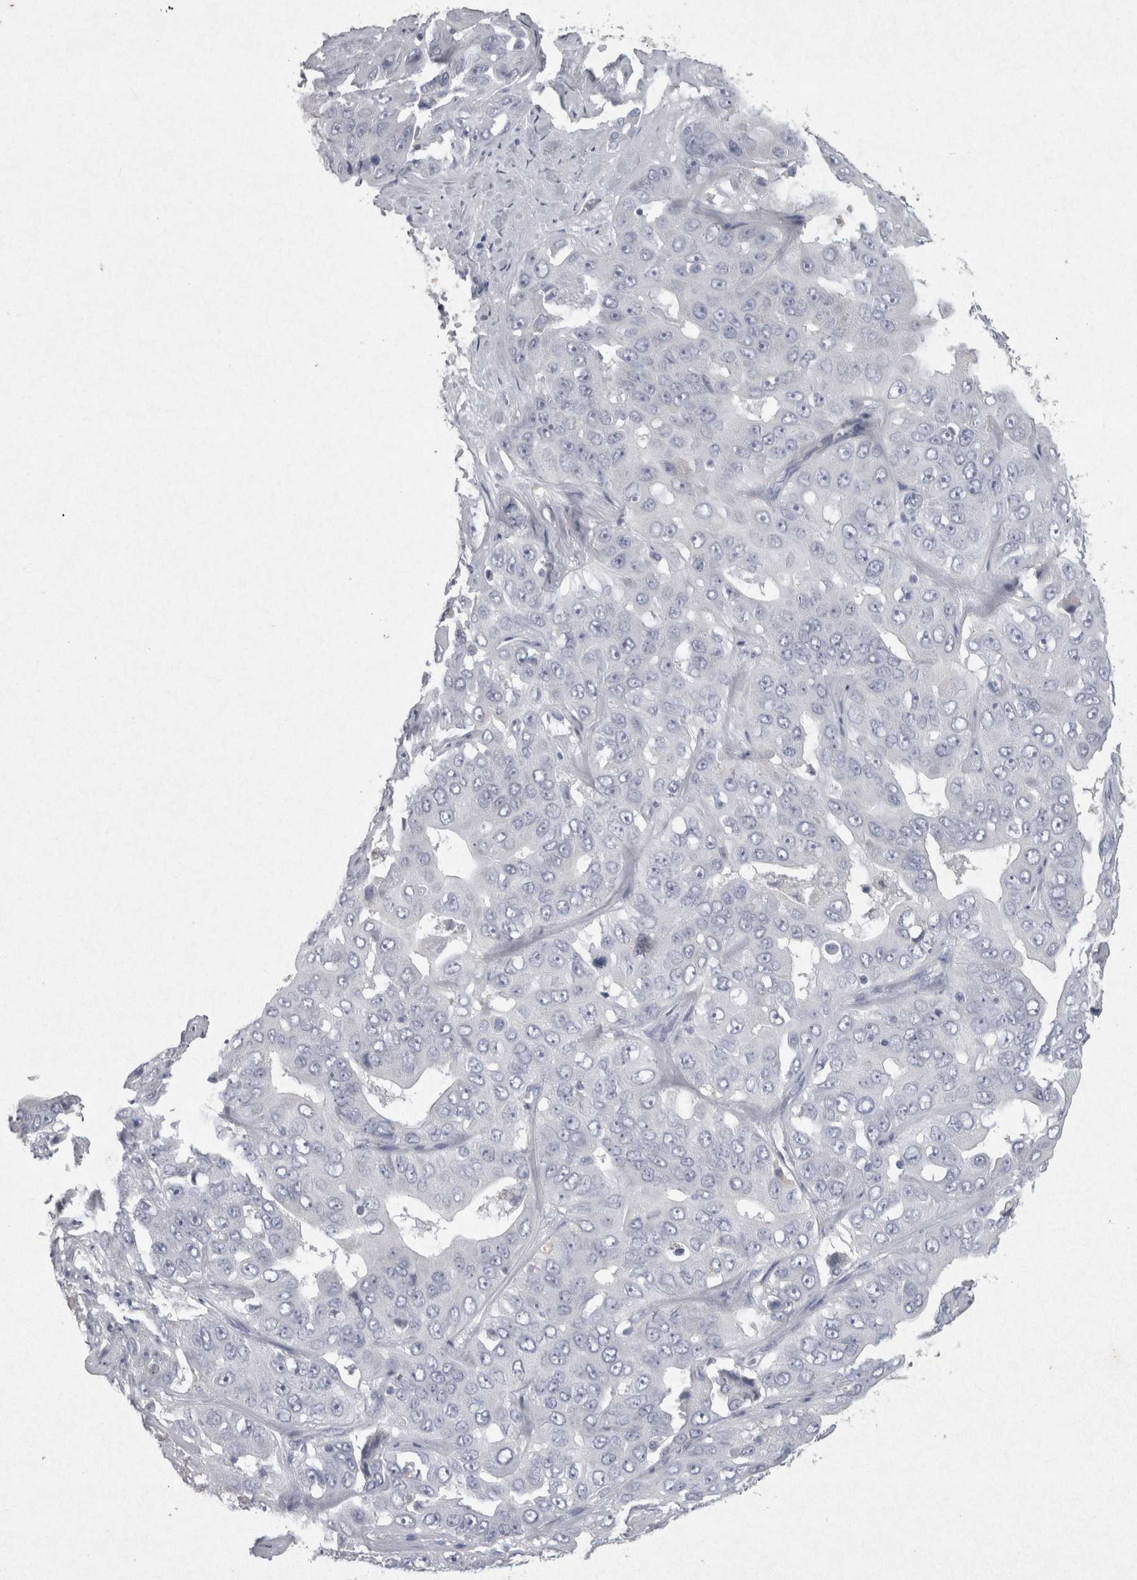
{"staining": {"intensity": "negative", "quantity": "none", "location": "none"}, "tissue": "liver cancer", "cell_type": "Tumor cells", "image_type": "cancer", "snomed": [{"axis": "morphology", "description": "Cholangiocarcinoma"}, {"axis": "topography", "description": "Liver"}], "caption": "DAB (3,3'-diaminobenzidine) immunohistochemical staining of human liver cancer shows no significant expression in tumor cells.", "gene": "PDX1", "patient": {"sex": "female", "age": 52}}